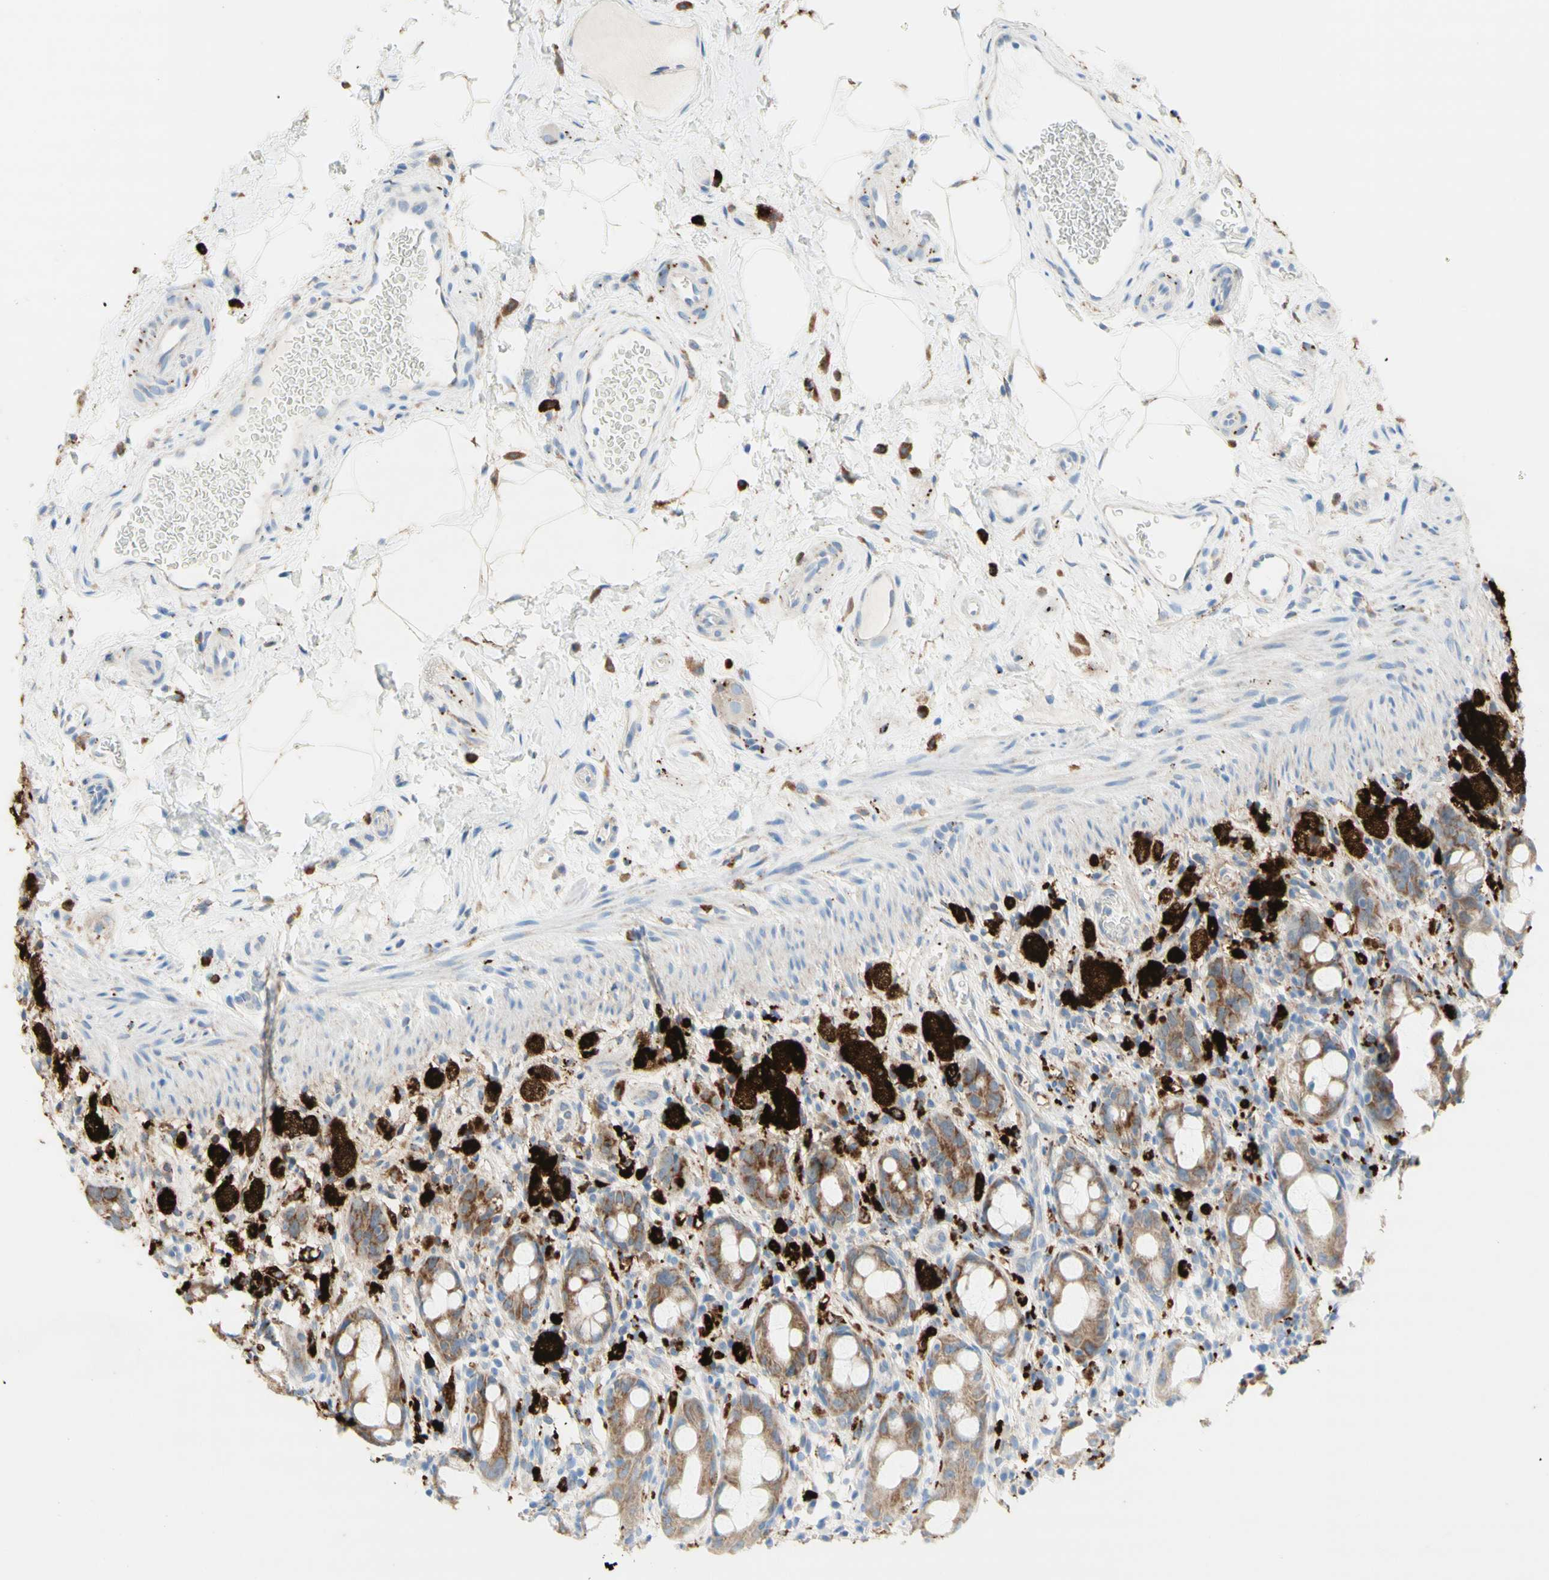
{"staining": {"intensity": "weak", "quantity": ">75%", "location": "cytoplasmic/membranous"}, "tissue": "rectum", "cell_type": "Glandular cells", "image_type": "normal", "snomed": [{"axis": "morphology", "description": "Normal tissue, NOS"}, {"axis": "topography", "description": "Rectum"}], "caption": "IHC of unremarkable rectum shows low levels of weak cytoplasmic/membranous expression in about >75% of glandular cells.", "gene": "URB2", "patient": {"sex": "male", "age": 44}}